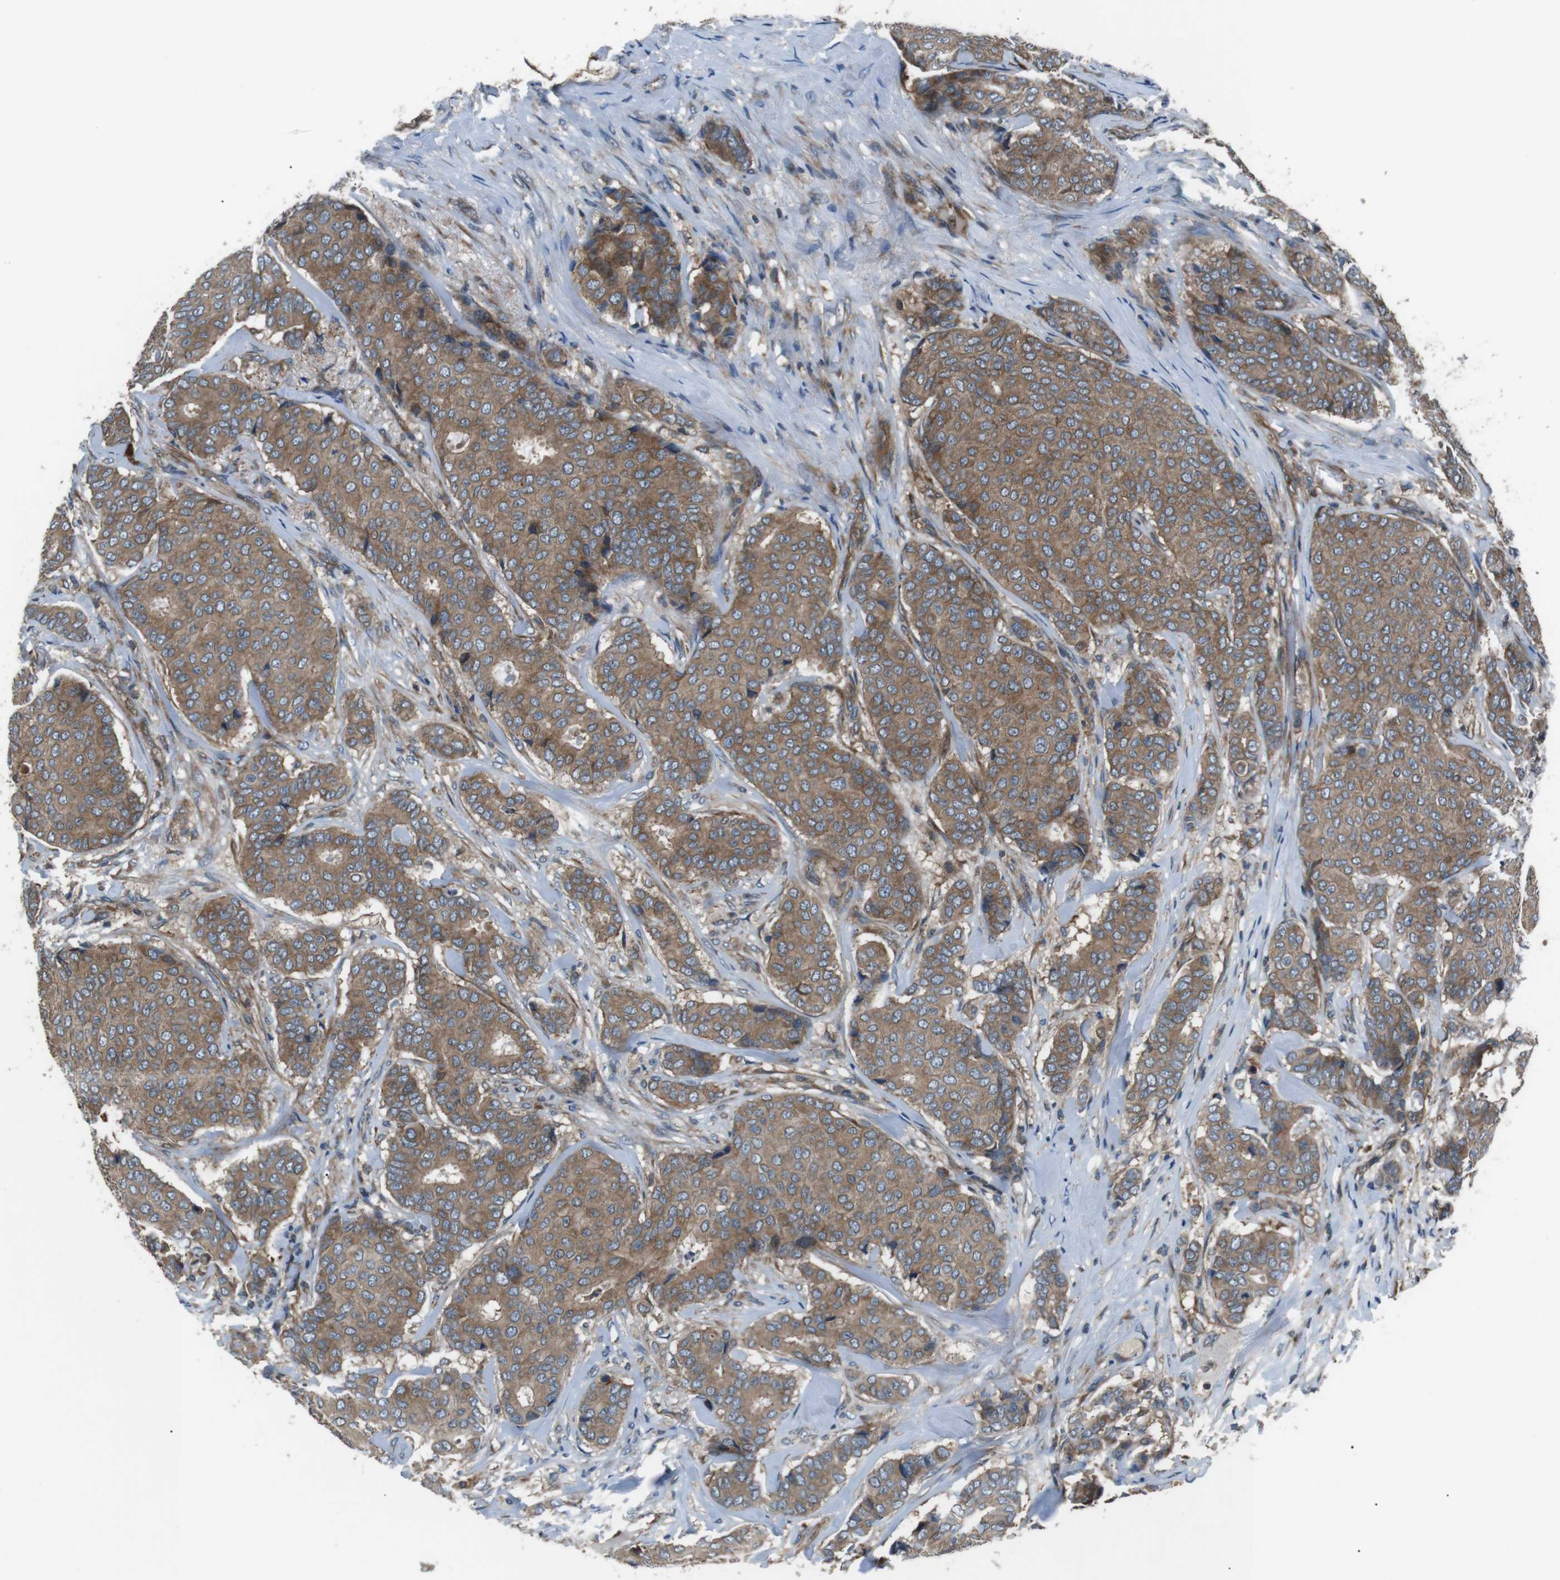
{"staining": {"intensity": "moderate", "quantity": ">75%", "location": "cytoplasmic/membranous"}, "tissue": "breast cancer", "cell_type": "Tumor cells", "image_type": "cancer", "snomed": [{"axis": "morphology", "description": "Duct carcinoma"}, {"axis": "topography", "description": "Breast"}], "caption": "Protein analysis of breast infiltrating ductal carcinoma tissue shows moderate cytoplasmic/membranous staining in approximately >75% of tumor cells.", "gene": "GPR161", "patient": {"sex": "female", "age": 75}}